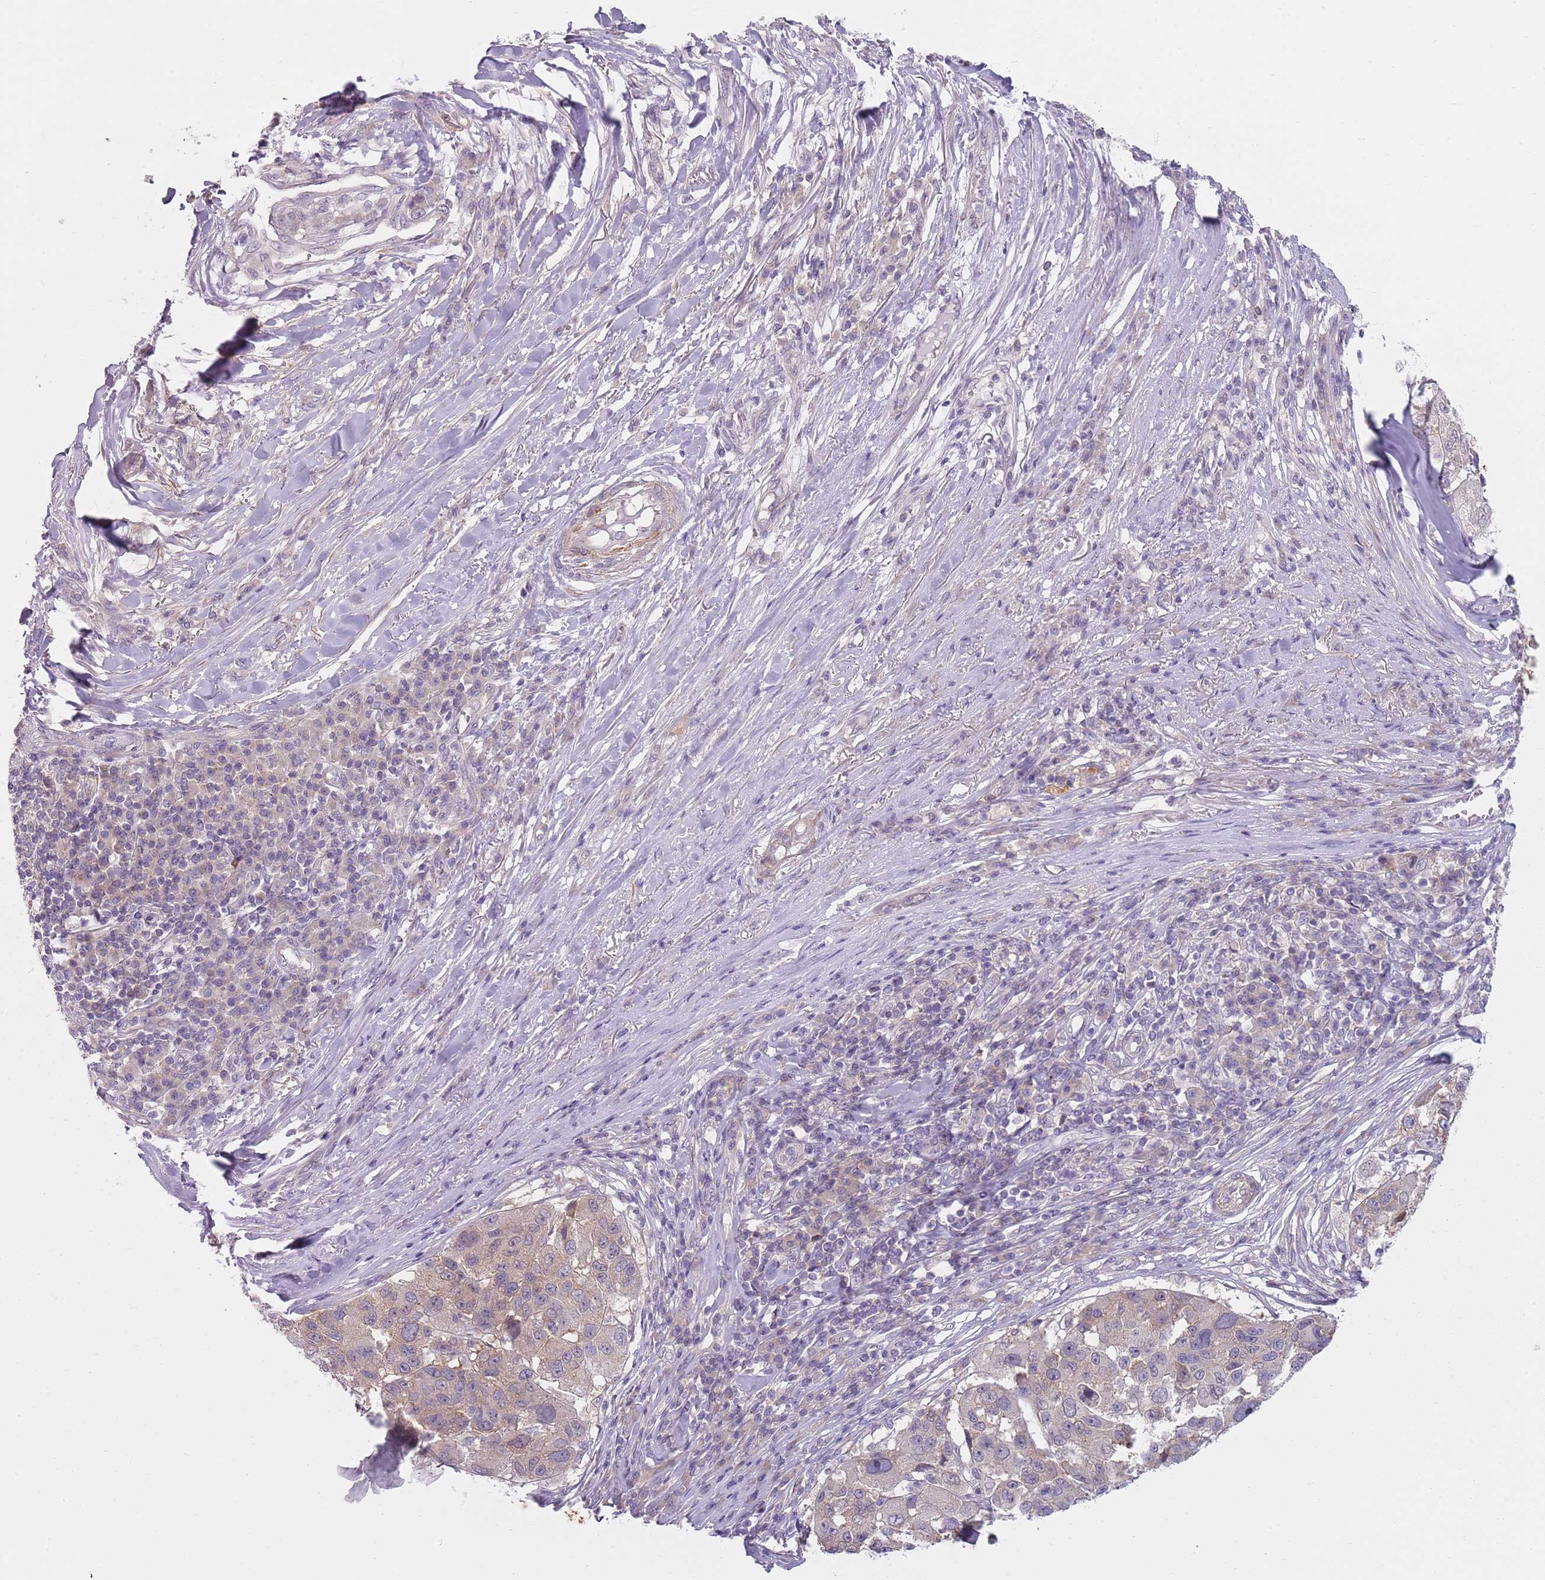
{"staining": {"intensity": "weak", "quantity": "<25%", "location": "cytoplasmic/membranous"}, "tissue": "melanoma", "cell_type": "Tumor cells", "image_type": "cancer", "snomed": [{"axis": "morphology", "description": "Malignant melanoma, NOS"}, {"axis": "topography", "description": "Skin"}], "caption": "Immunohistochemical staining of human malignant melanoma exhibits no significant expression in tumor cells. (IHC, brightfield microscopy, high magnification).", "gene": "SLC26A6", "patient": {"sex": "female", "age": 66}}